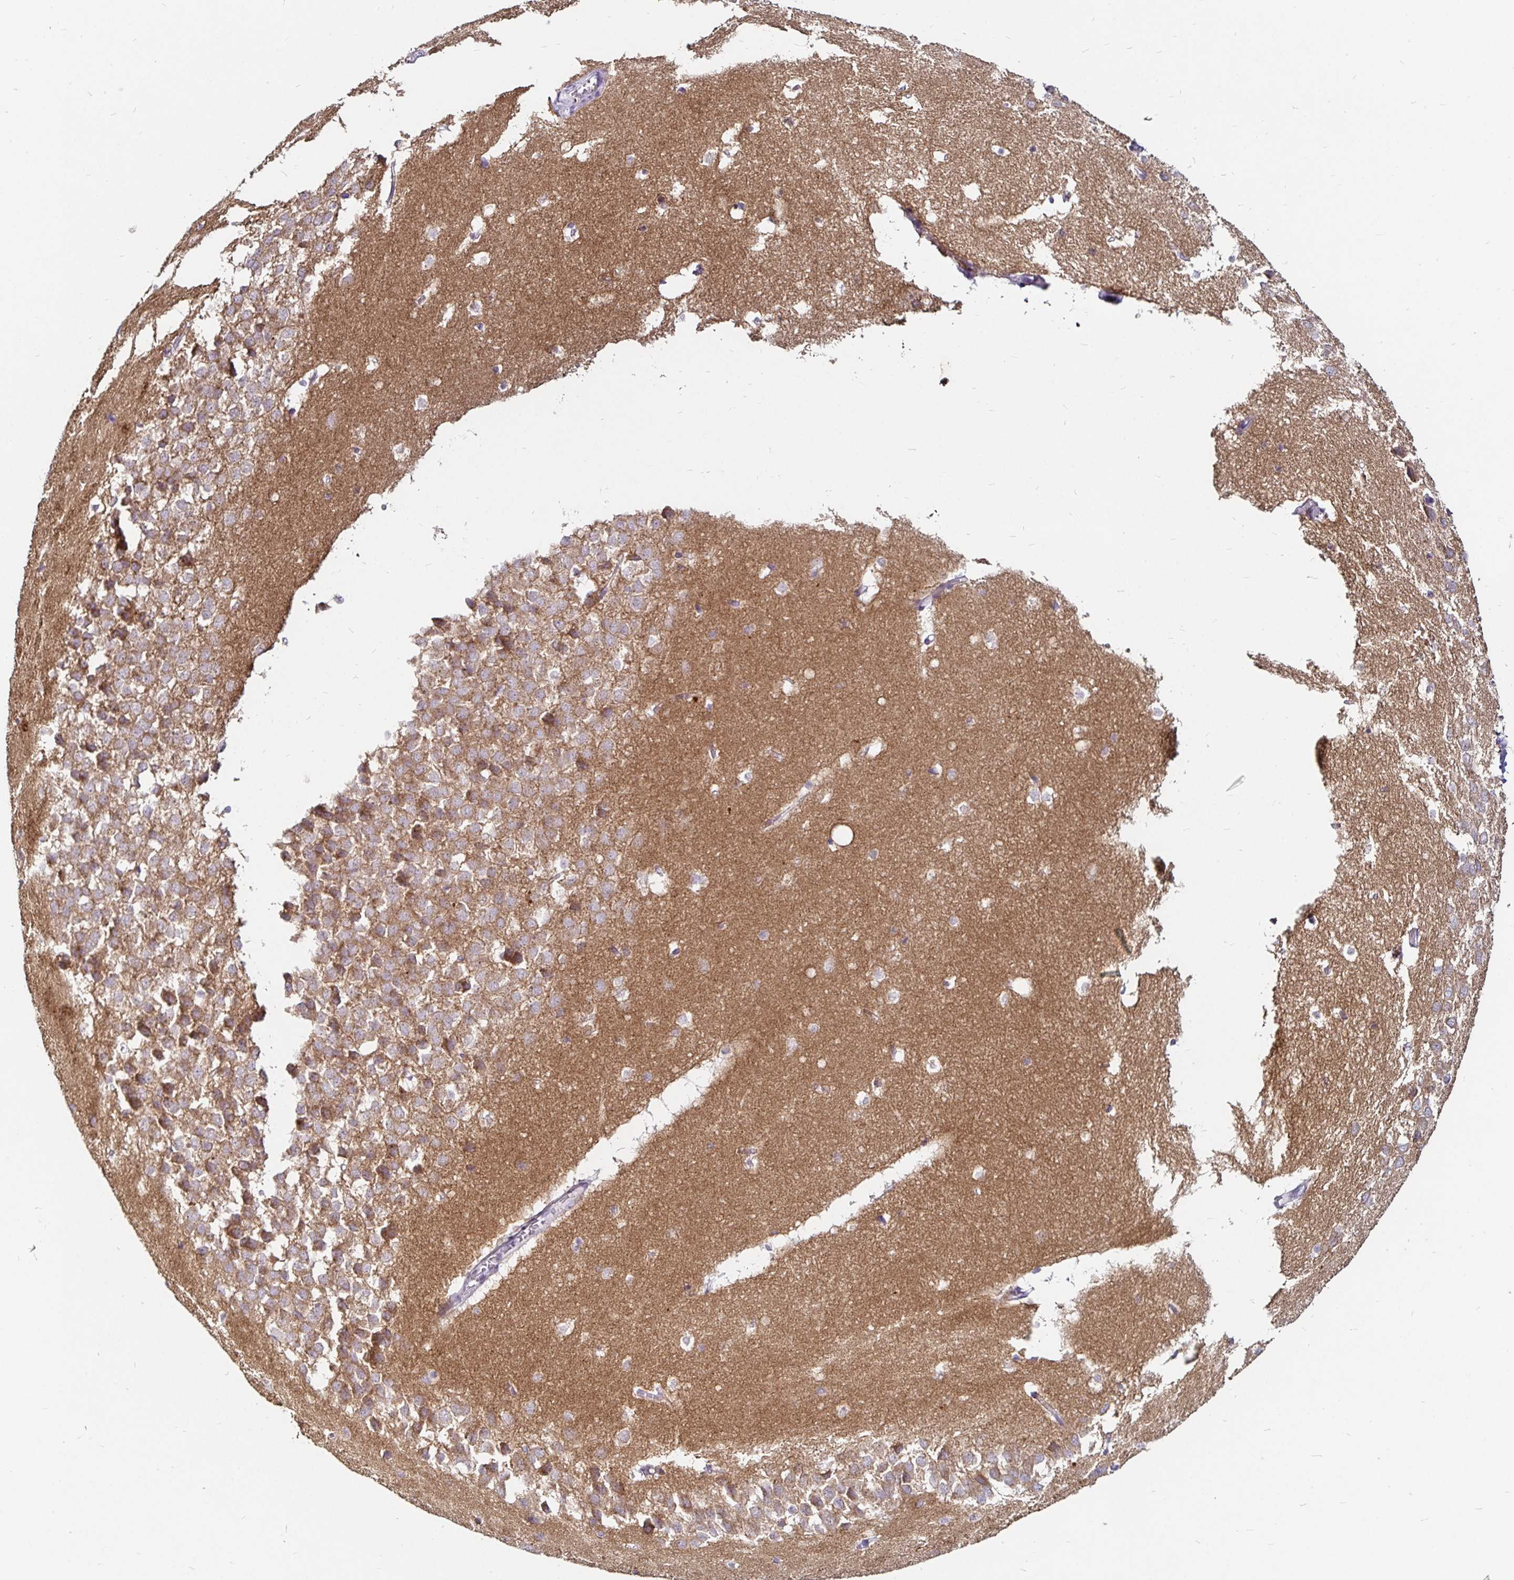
{"staining": {"intensity": "weak", "quantity": "<25%", "location": "cytoplasmic/membranous"}, "tissue": "hippocampus", "cell_type": "Glial cells", "image_type": "normal", "snomed": [{"axis": "morphology", "description": "Normal tissue, NOS"}, {"axis": "topography", "description": "Hippocampus"}], "caption": "Immunohistochemistry (IHC) of unremarkable hippocampus displays no positivity in glial cells. (DAB immunohistochemistry (IHC) visualized using brightfield microscopy, high magnification).", "gene": "FAIM2", "patient": {"sex": "male", "age": 58}}